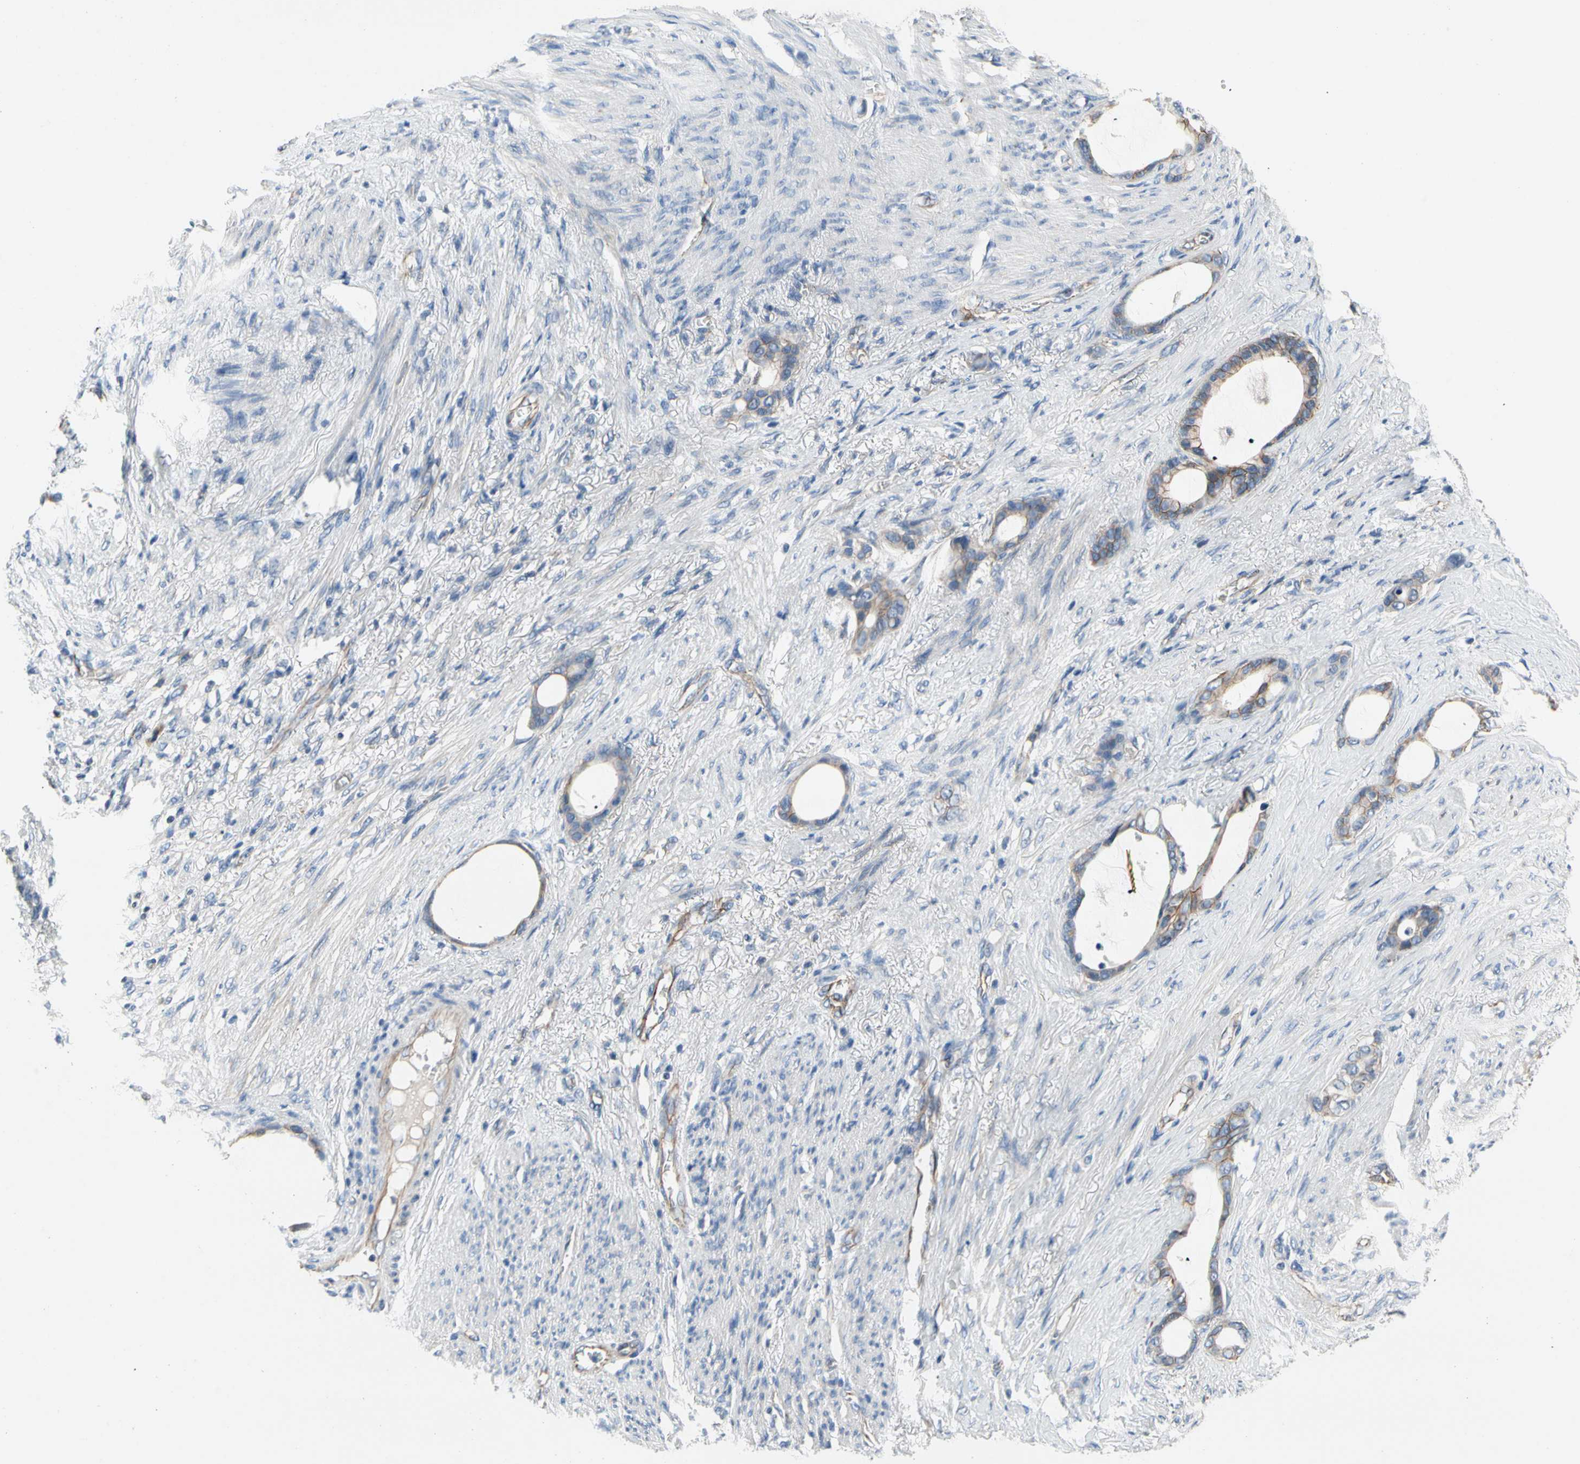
{"staining": {"intensity": "weak", "quantity": "25%-75%", "location": "cytoplasmic/membranous"}, "tissue": "stomach cancer", "cell_type": "Tumor cells", "image_type": "cancer", "snomed": [{"axis": "morphology", "description": "Adenocarcinoma, NOS"}, {"axis": "topography", "description": "Stomach"}], "caption": "The immunohistochemical stain highlights weak cytoplasmic/membranous staining in tumor cells of stomach cancer tissue.", "gene": "LGR6", "patient": {"sex": "female", "age": 75}}